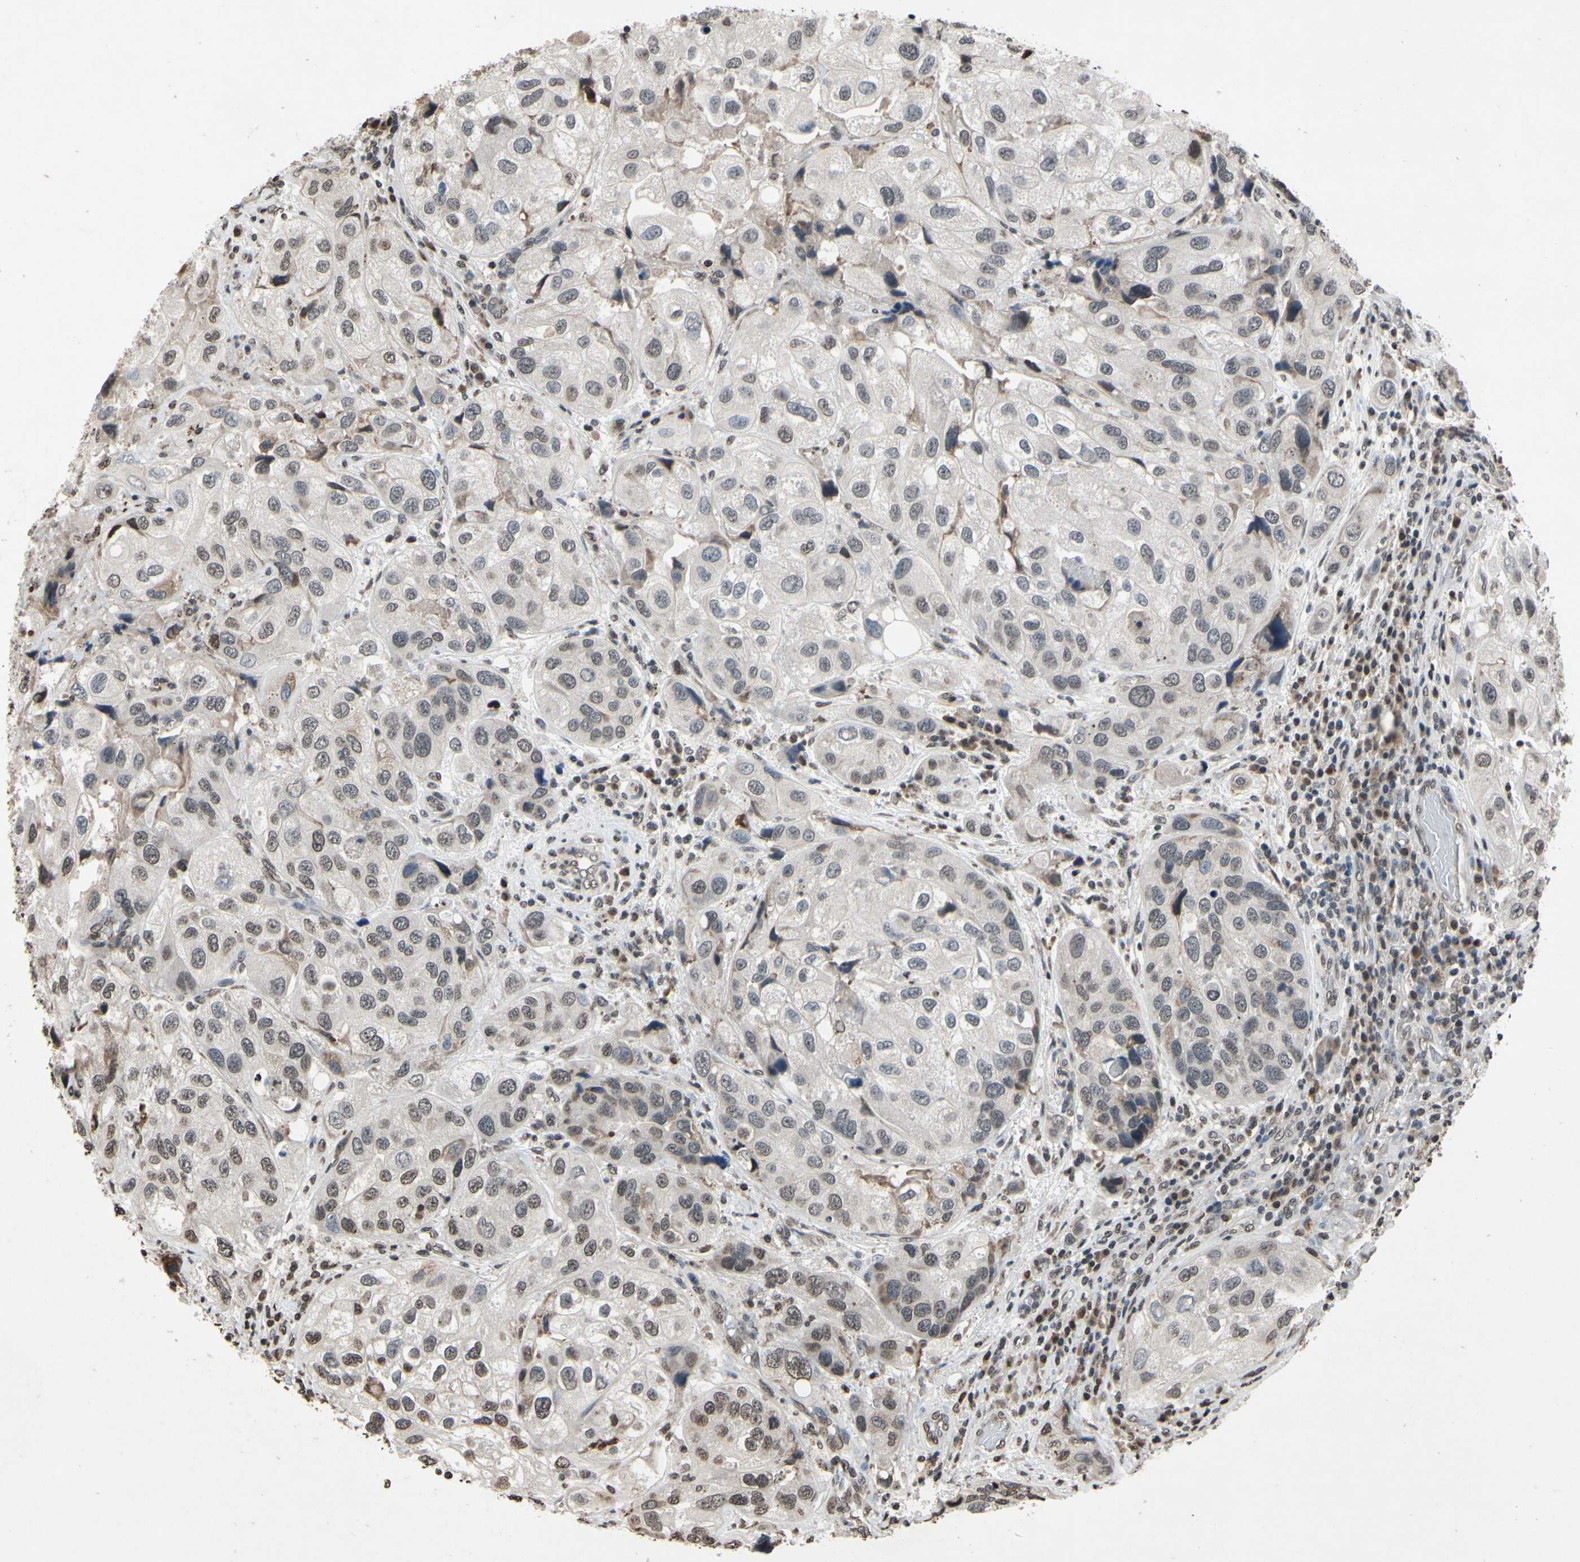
{"staining": {"intensity": "negative", "quantity": "none", "location": "none"}, "tissue": "urothelial cancer", "cell_type": "Tumor cells", "image_type": "cancer", "snomed": [{"axis": "morphology", "description": "Urothelial carcinoma, High grade"}, {"axis": "topography", "description": "Urinary bladder"}], "caption": "Micrograph shows no protein positivity in tumor cells of urothelial carcinoma (high-grade) tissue.", "gene": "HIPK2", "patient": {"sex": "female", "age": 64}}